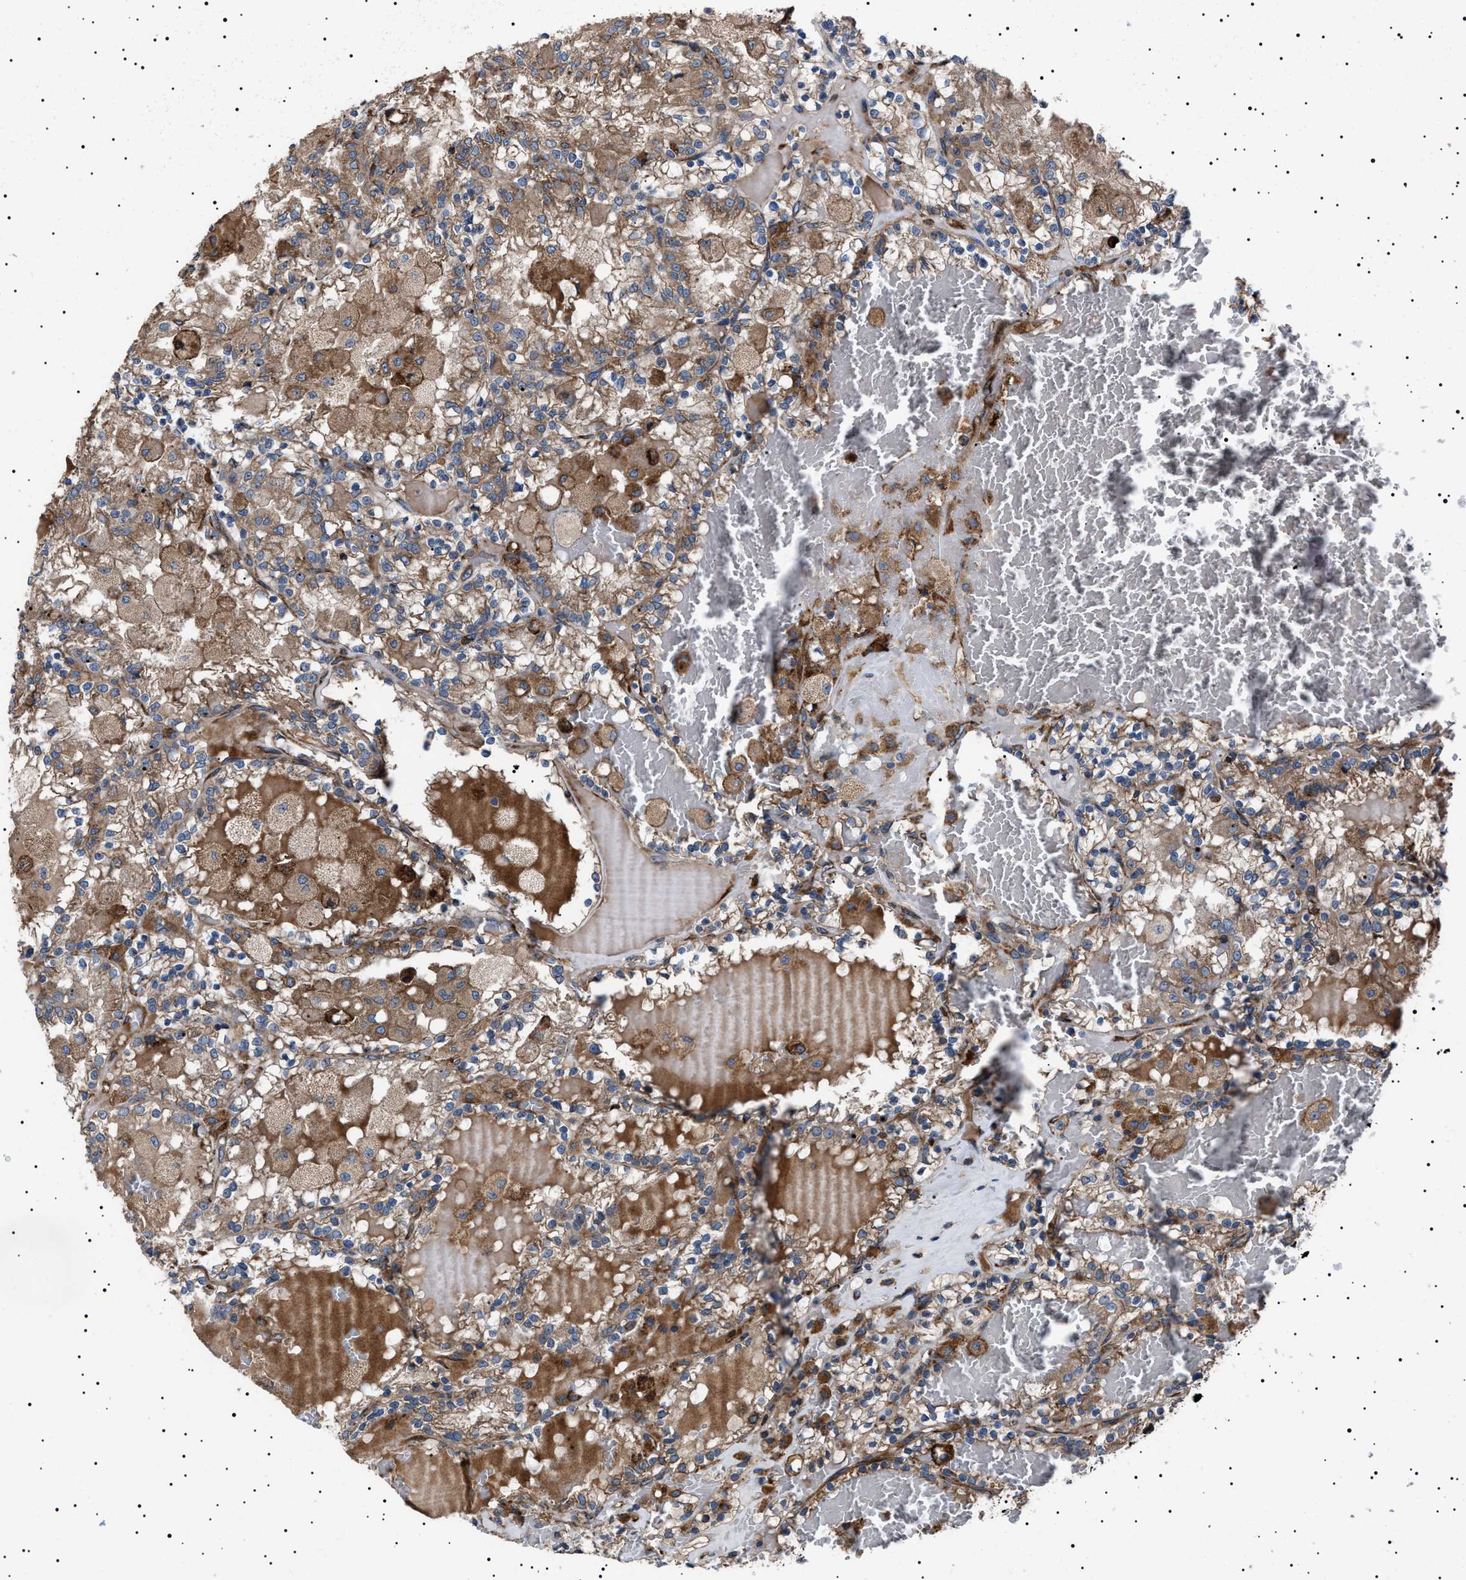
{"staining": {"intensity": "weak", "quantity": ">75%", "location": "cytoplasmic/membranous"}, "tissue": "renal cancer", "cell_type": "Tumor cells", "image_type": "cancer", "snomed": [{"axis": "morphology", "description": "Adenocarcinoma, NOS"}, {"axis": "topography", "description": "Kidney"}], "caption": "Human renal cancer stained for a protein (brown) demonstrates weak cytoplasmic/membranous positive staining in about >75% of tumor cells.", "gene": "TOP1MT", "patient": {"sex": "female", "age": 56}}